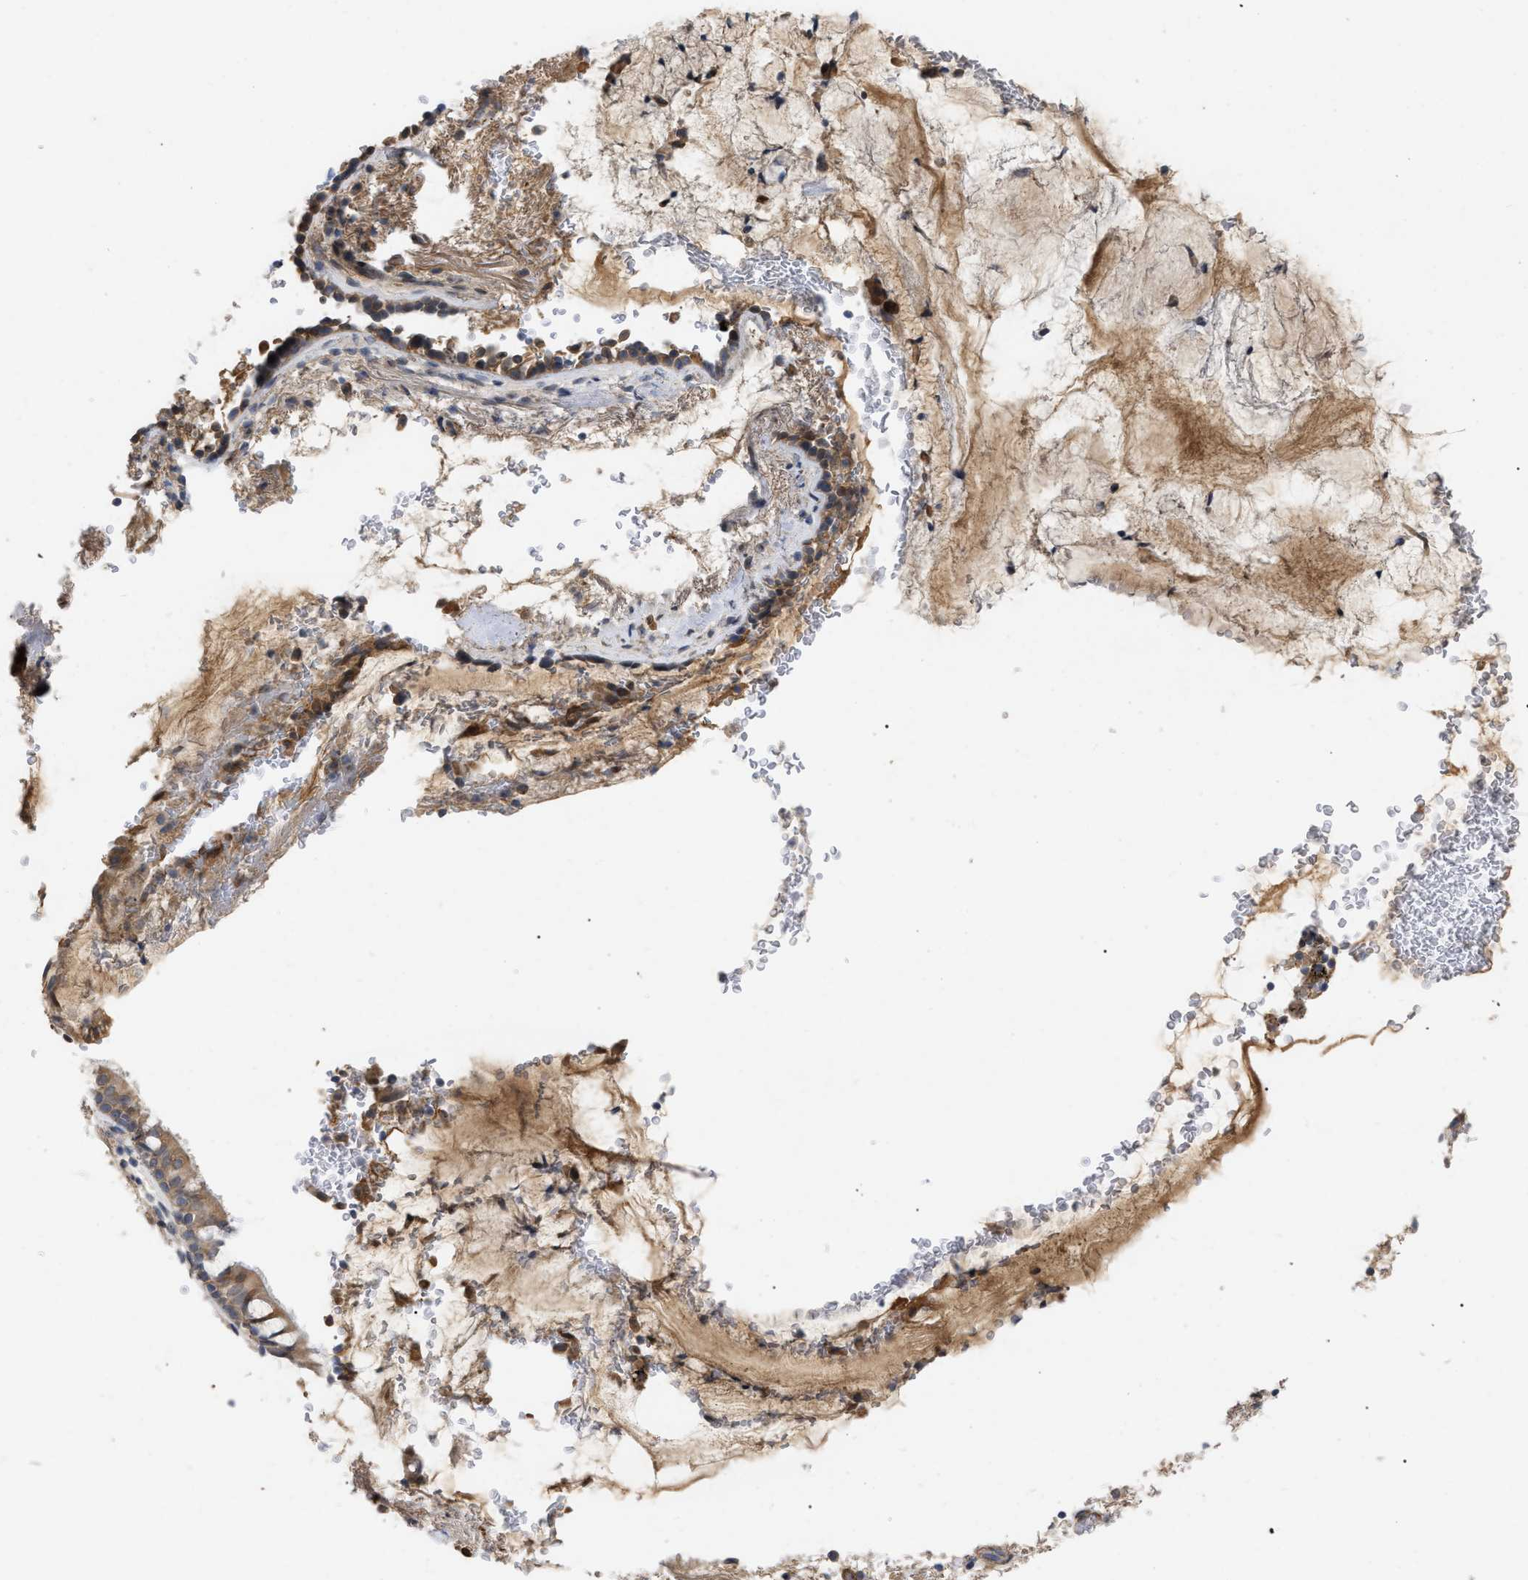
{"staining": {"intensity": "weak", "quantity": ">75%", "location": "cytoplasmic/membranous"}, "tissue": "bronchus", "cell_type": "Respiratory epithelial cells", "image_type": "normal", "snomed": [{"axis": "morphology", "description": "Normal tissue, NOS"}, {"axis": "morphology", "description": "Inflammation, NOS"}, {"axis": "topography", "description": "Cartilage tissue"}, {"axis": "topography", "description": "Bronchus"}], "caption": "The immunohistochemical stain shows weak cytoplasmic/membranous expression in respiratory epithelial cells of unremarkable bronchus. Using DAB (brown) and hematoxylin (blue) stains, captured at high magnification using brightfield microscopy.", "gene": "ST6GALNAC6", "patient": {"sex": "male", "age": 77}}